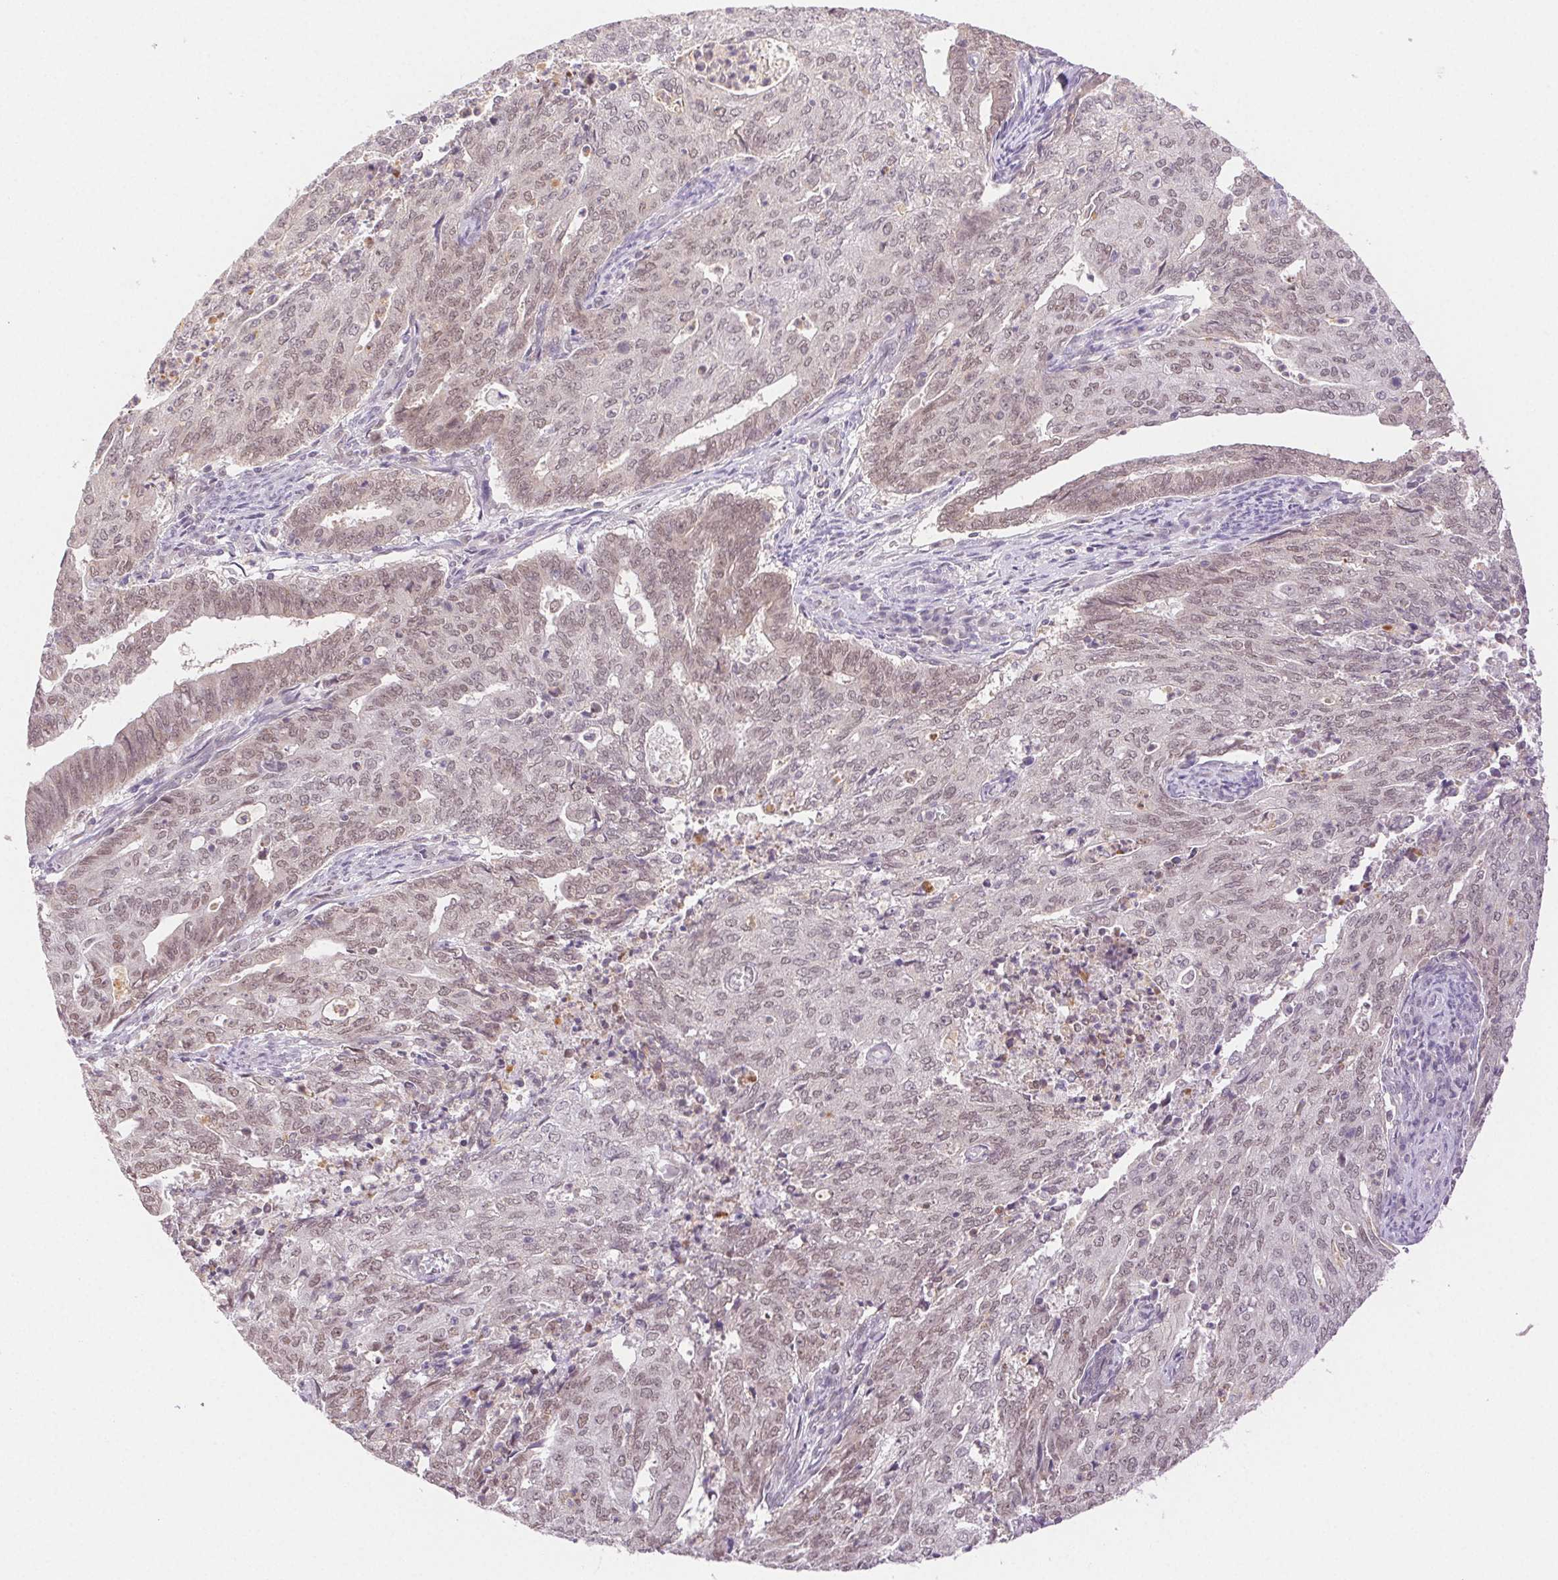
{"staining": {"intensity": "weak", "quantity": ">75%", "location": "nuclear"}, "tissue": "endometrial cancer", "cell_type": "Tumor cells", "image_type": "cancer", "snomed": [{"axis": "morphology", "description": "Adenocarcinoma, NOS"}, {"axis": "topography", "description": "Endometrium"}], "caption": "Brown immunohistochemical staining in endometrial adenocarcinoma demonstrates weak nuclear positivity in approximately >75% of tumor cells. The staining was performed using DAB to visualize the protein expression in brown, while the nuclei were stained in blue with hematoxylin (Magnification: 20x).", "gene": "H2AZ2", "patient": {"sex": "female", "age": 82}}